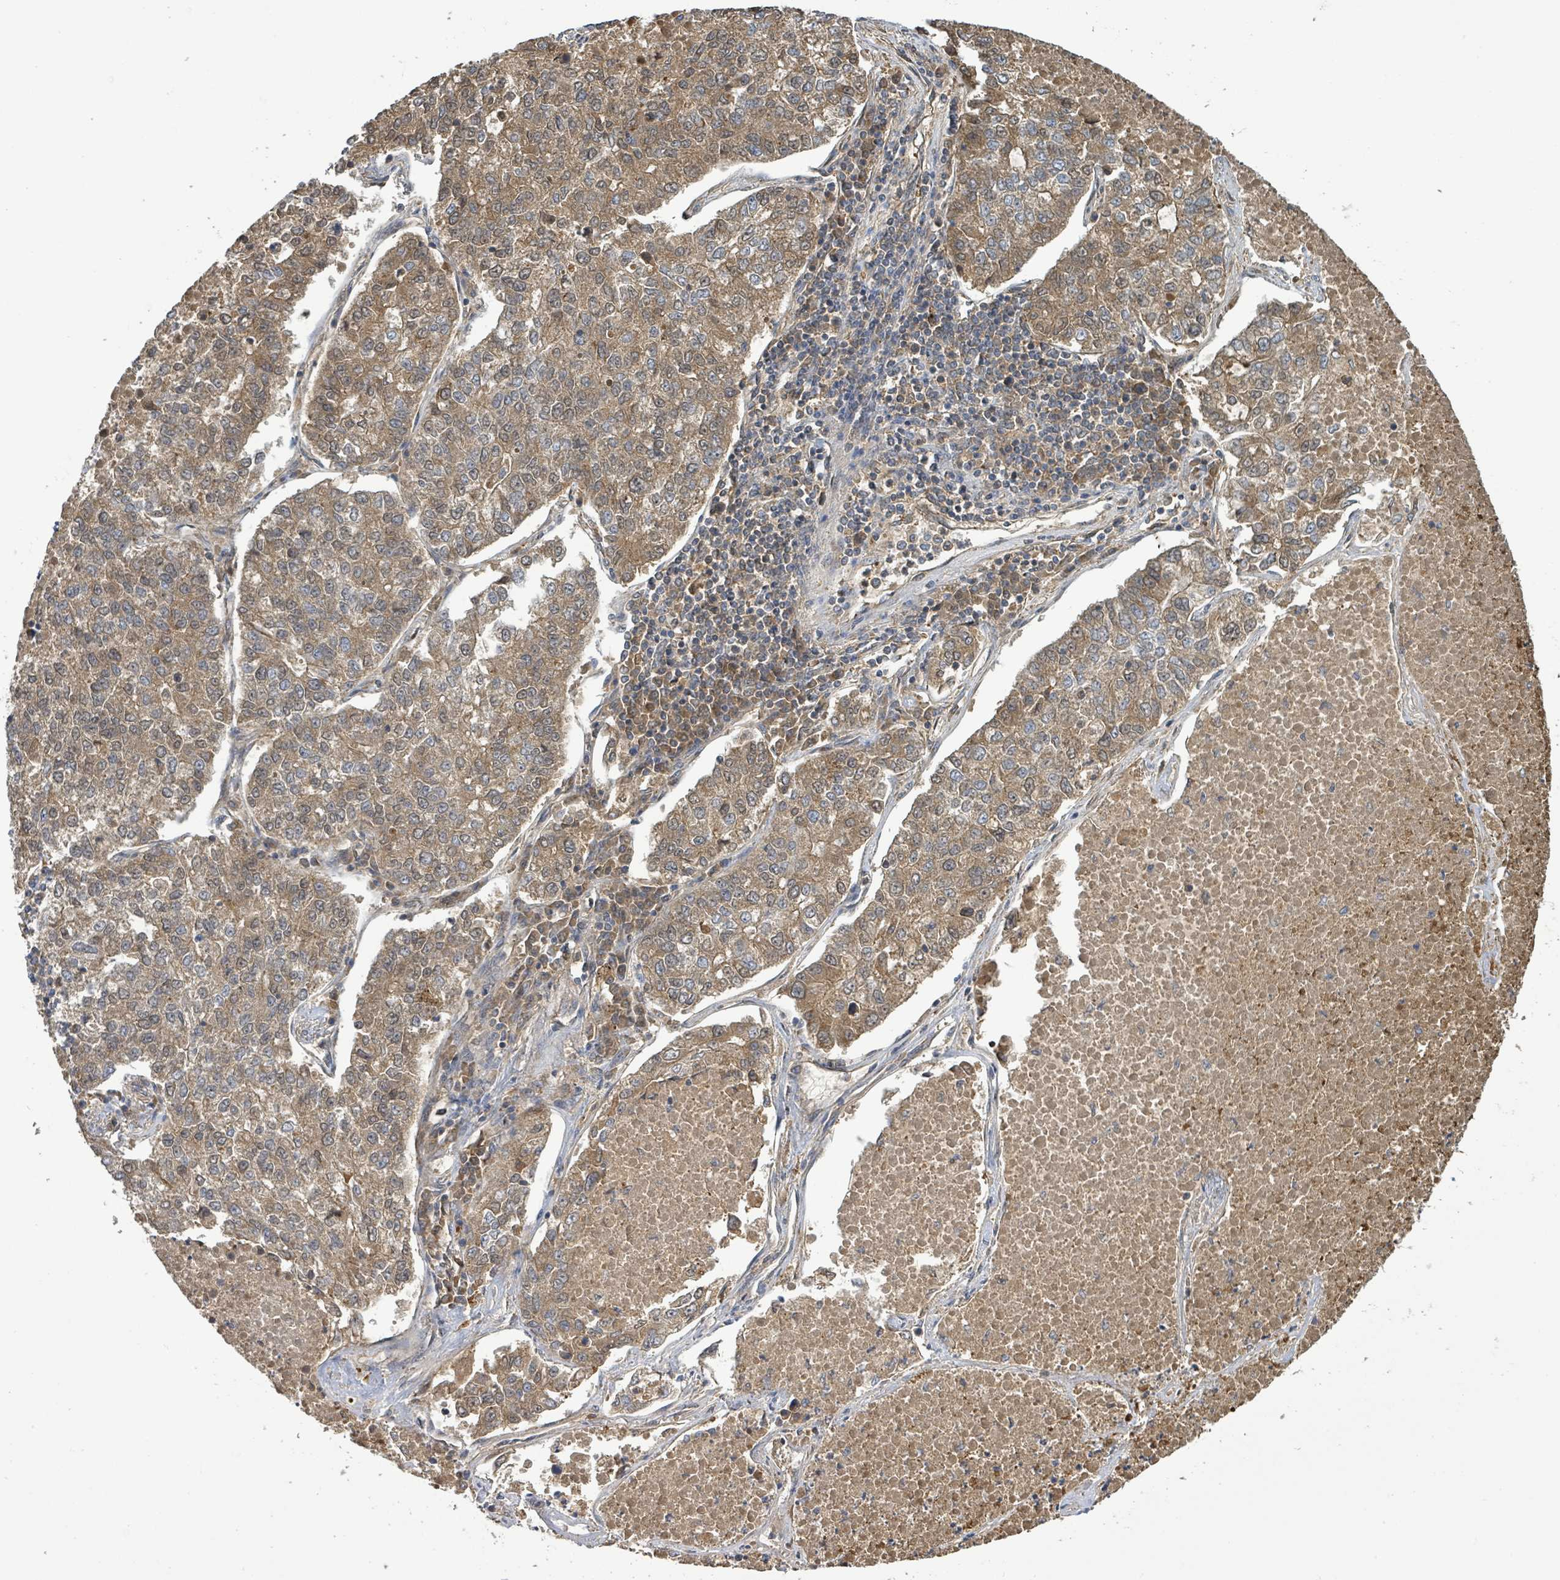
{"staining": {"intensity": "moderate", "quantity": ">75%", "location": "cytoplasmic/membranous"}, "tissue": "lung cancer", "cell_type": "Tumor cells", "image_type": "cancer", "snomed": [{"axis": "morphology", "description": "Adenocarcinoma, NOS"}, {"axis": "topography", "description": "Lung"}], "caption": "IHC micrograph of lung adenocarcinoma stained for a protein (brown), which shows medium levels of moderate cytoplasmic/membranous staining in approximately >75% of tumor cells.", "gene": "STARD4", "patient": {"sex": "male", "age": 49}}